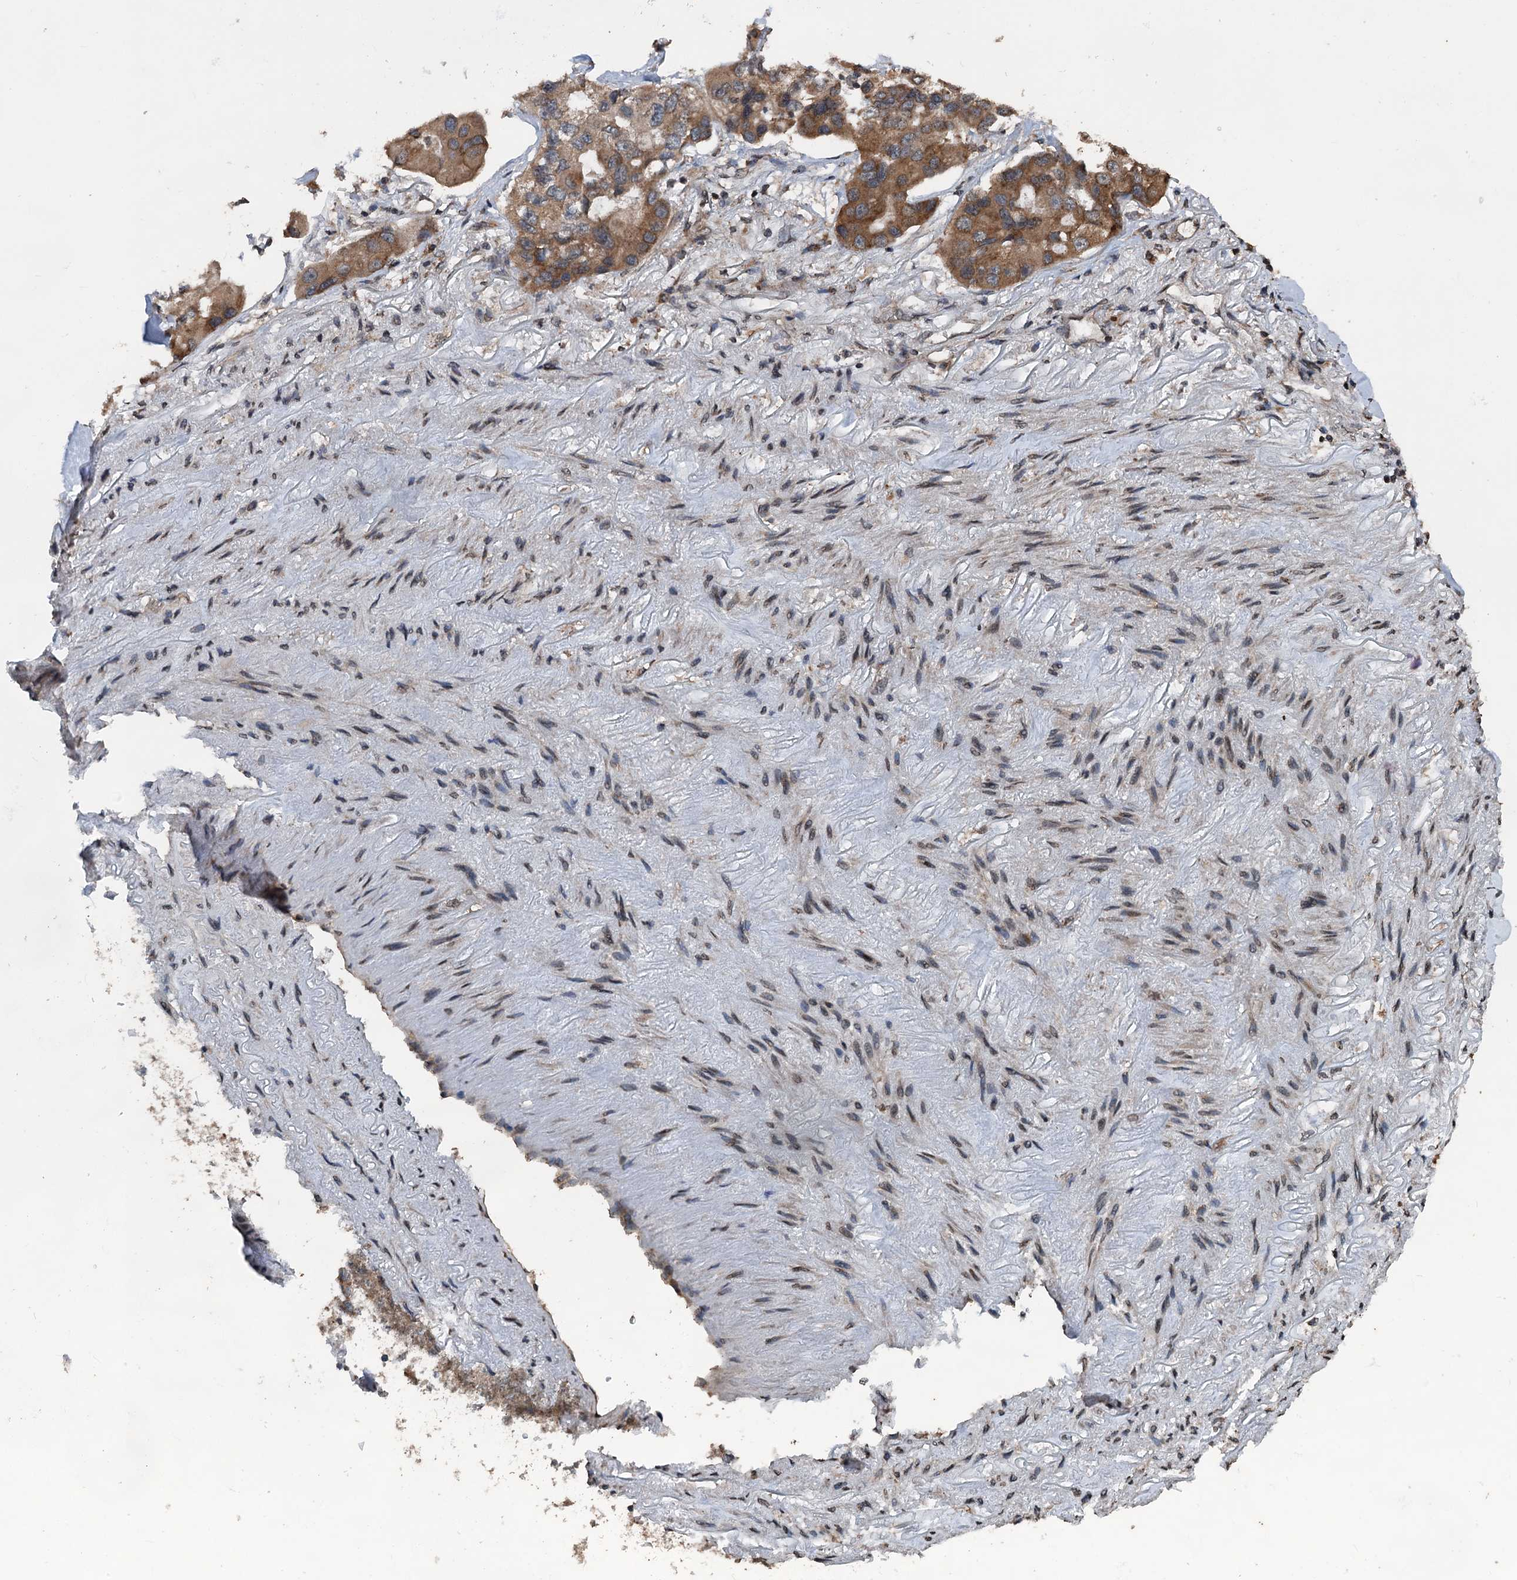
{"staining": {"intensity": "moderate", "quantity": ">75%", "location": "cytoplasmic/membranous"}, "tissue": "lung cancer", "cell_type": "Tumor cells", "image_type": "cancer", "snomed": [{"axis": "morphology", "description": "Adenocarcinoma, NOS"}, {"axis": "topography", "description": "Lung"}], "caption": "Lung adenocarcinoma tissue shows moderate cytoplasmic/membranous expression in approximately >75% of tumor cells", "gene": "N4BP2L2", "patient": {"sex": "female", "age": 54}}